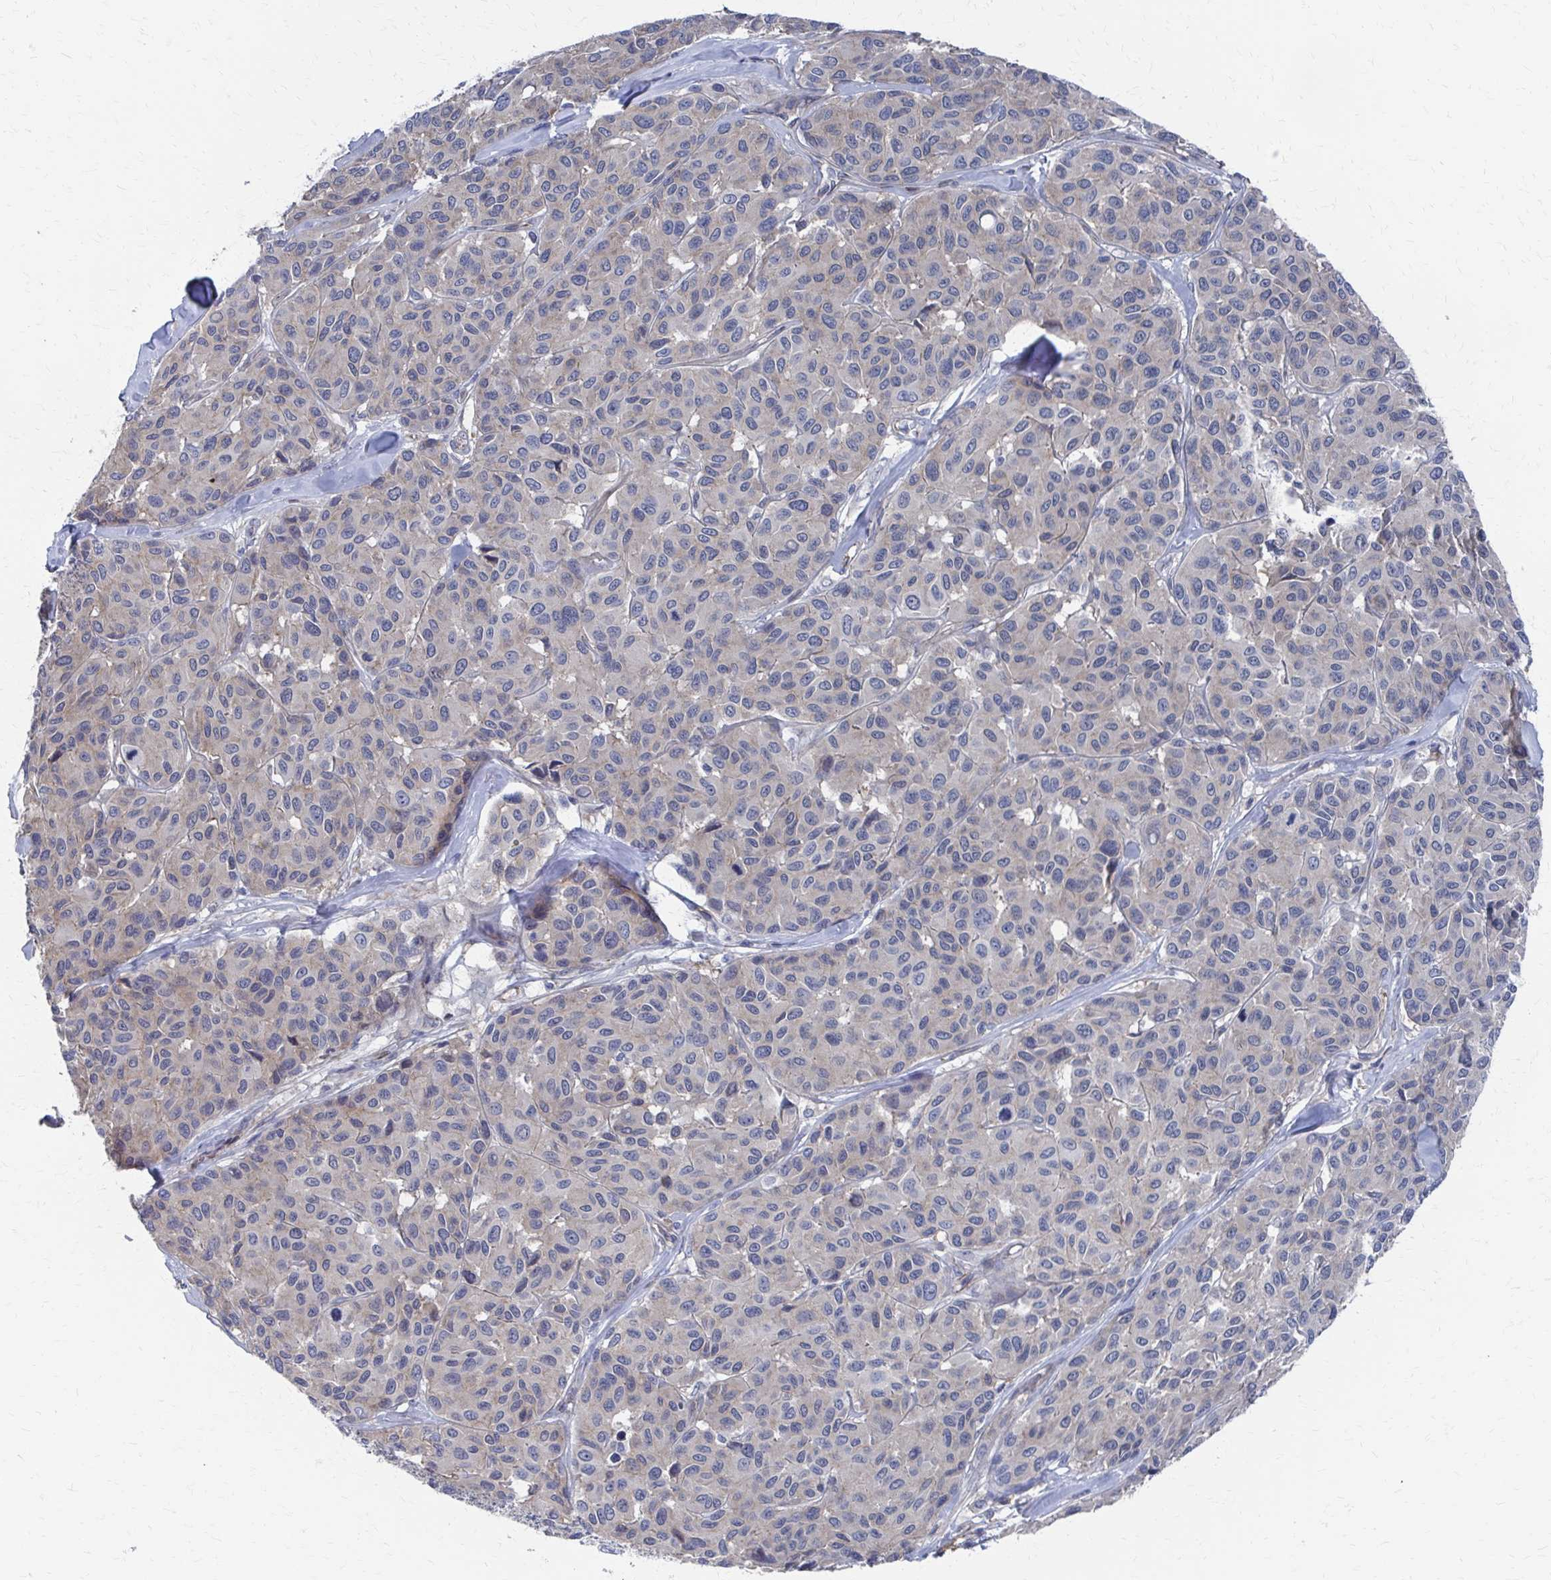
{"staining": {"intensity": "negative", "quantity": "none", "location": "none"}, "tissue": "melanoma", "cell_type": "Tumor cells", "image_type": "cancer", "snomed": [{"axis": "morphology", "description": "Malignant melanoma, NOS"}, {"axis": "topography", "description": "Skin"}], "caption": "High magnification brightfield microscopy of malignant melanoma stained with DAB (3,3'-diaminobenzidine) (brown) and counterstained with hematoxylin (blue): tumor cells show no significant positivity.", "gene": "PLEKHG7", "patient": {"sex": "female", "age": 66}}